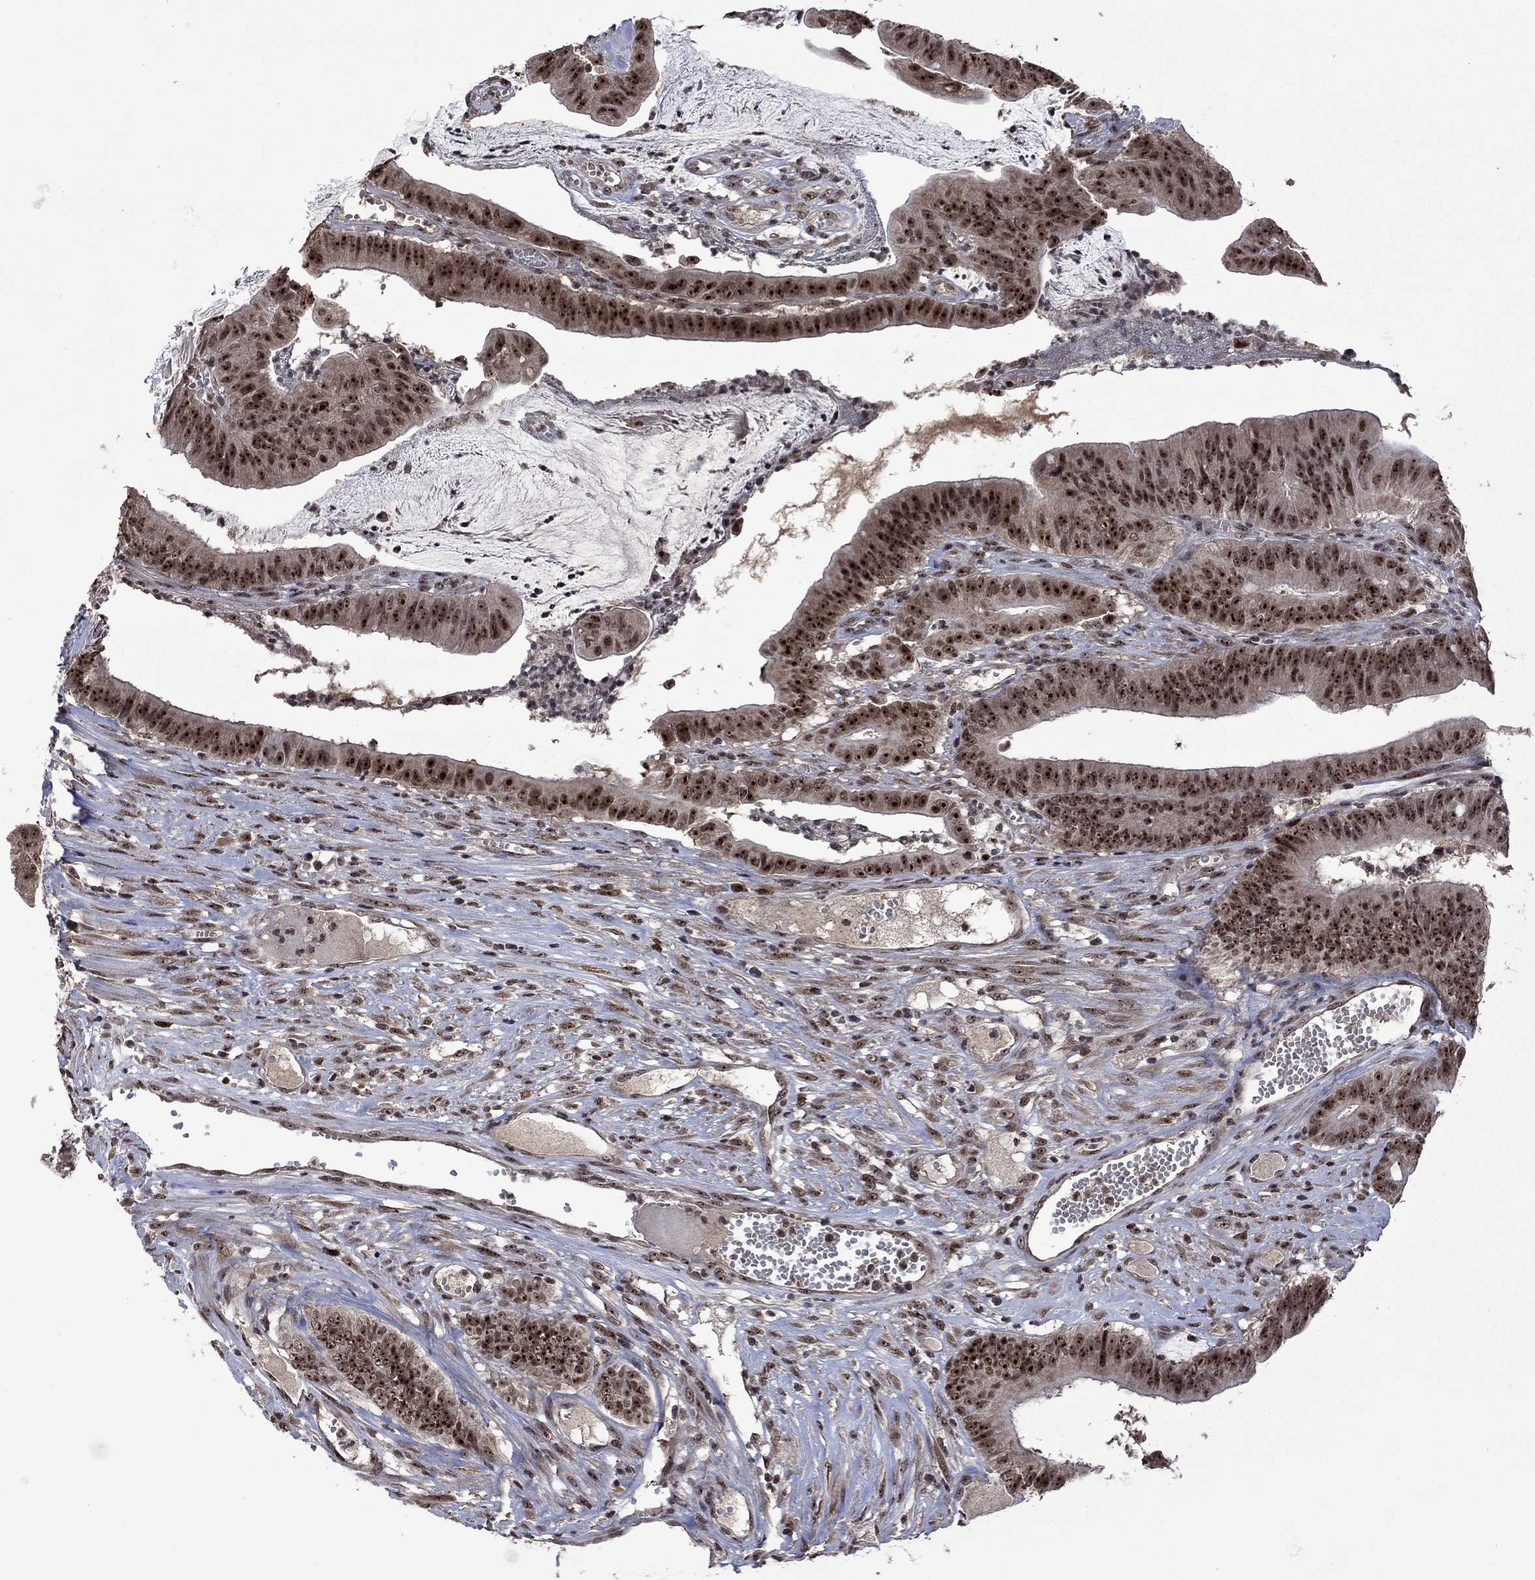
{"staining": {"intensity": "strong", "quantity": ">75%", "location": "nuclear"}, "tissue": "colorectal cancer", "cell_type": "Tumor cells", "image_type": "cancer", "snomed": [{"axis": "morphology", "description": "Adenocarcinoma, NOS"}, {"axis": "topography", "description": "Colon"}], "caption": "Colorectal cancer was stained to show a protein in brown. There is high levels of strong nuclear expression in approximately >75% of tumor cells. The staining is performed using DAB (3,3'-diaminobenzidine) brown chromogen to label protein expression. The nuclei are counter-stained blue using hematoxylin.", "gene": "FBL", "patient": {"sex": "female", "age": 69}}